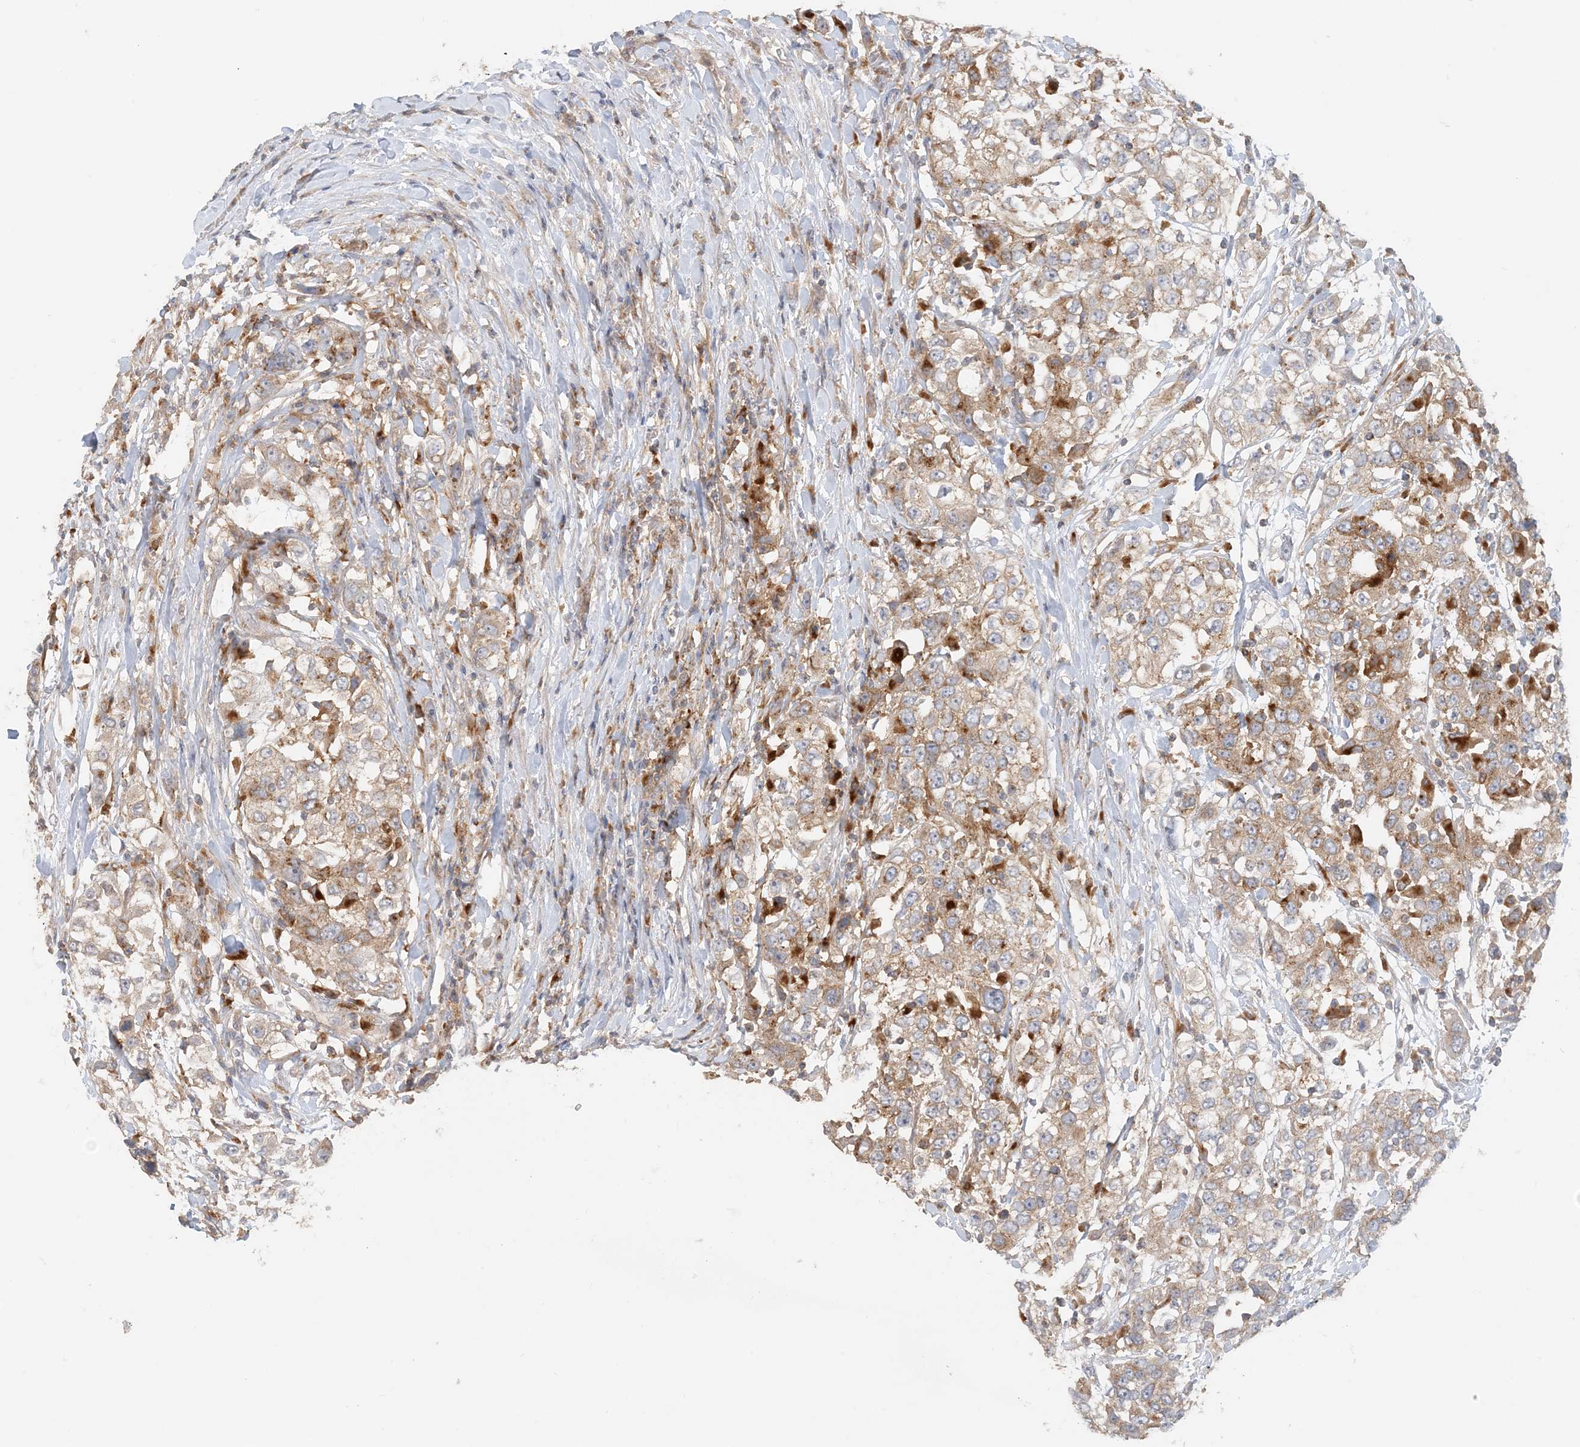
{"staining": {"intensity": "weak", "quantity": ">75%", "location": "cytoplasmic/membranous"}, "tissue": "urothelial cancer", "cell_type": "Tumor cells", "image_type": "cancer", "snomed": [{"axis": "morphology", "description": "Urothelial carcinoma, High grade"}, {"axis": "topography", "description": "Urinary bladder"}], "caption": "A brown stain labels weak cytoplasmic/membranous expression of a protein in high-grade urothelial carcinoma tumor cells. (Brightfield microscopy of DAB IHC at high magnification).", "gene": "SPPL2A", "patient": {"sex": "female", "age": 80}}